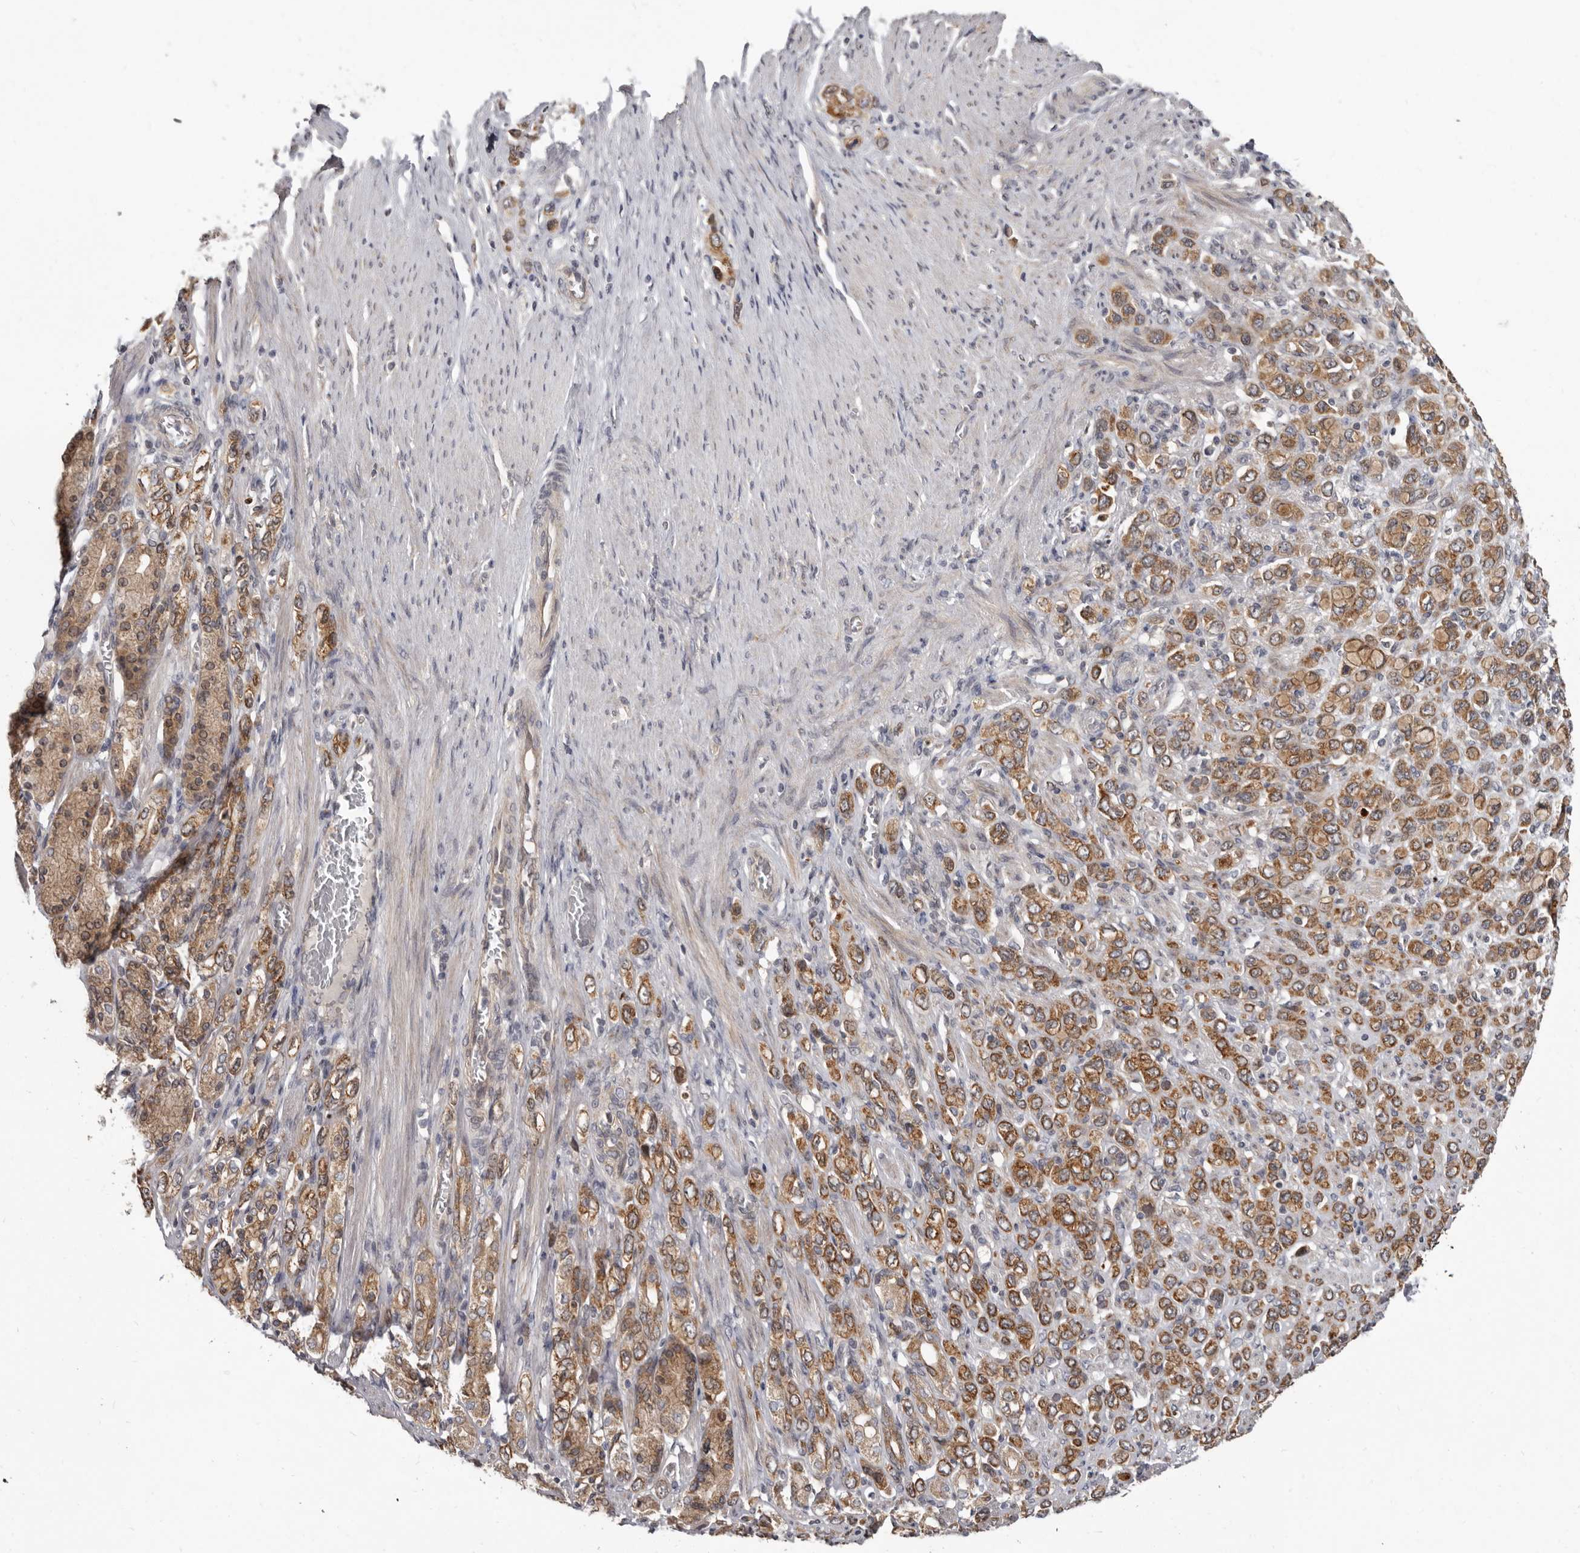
{"staining": {"intensity": "moderate", "quantity": ">75%", "location": "cytoplasmic/membranous"}, "tissue": "stomach cancer", "cell_type": "Tumor cells", "image_type": "cancer", "snomed": [{"axis": "morphology", "description": "Adenocarcinoma, NOS"}, {"axis": "topography", "description": "Stomach"}], "caption": "IHC staining of adenocarcinoma (stomach), which shows medium levels of moderate cytoplasmic/membranous expression in approximately >75% of tumor cells indicating moderate cytoplasmic/membranous protein staining. The staining was performed using DAB (3,3'-diaminobenzidine) (brown) for protein detection and nuclei were counterstained in hematoxylin (blue).", "gene": "BAD", "patient": {"sex": "female", "age": 65}}